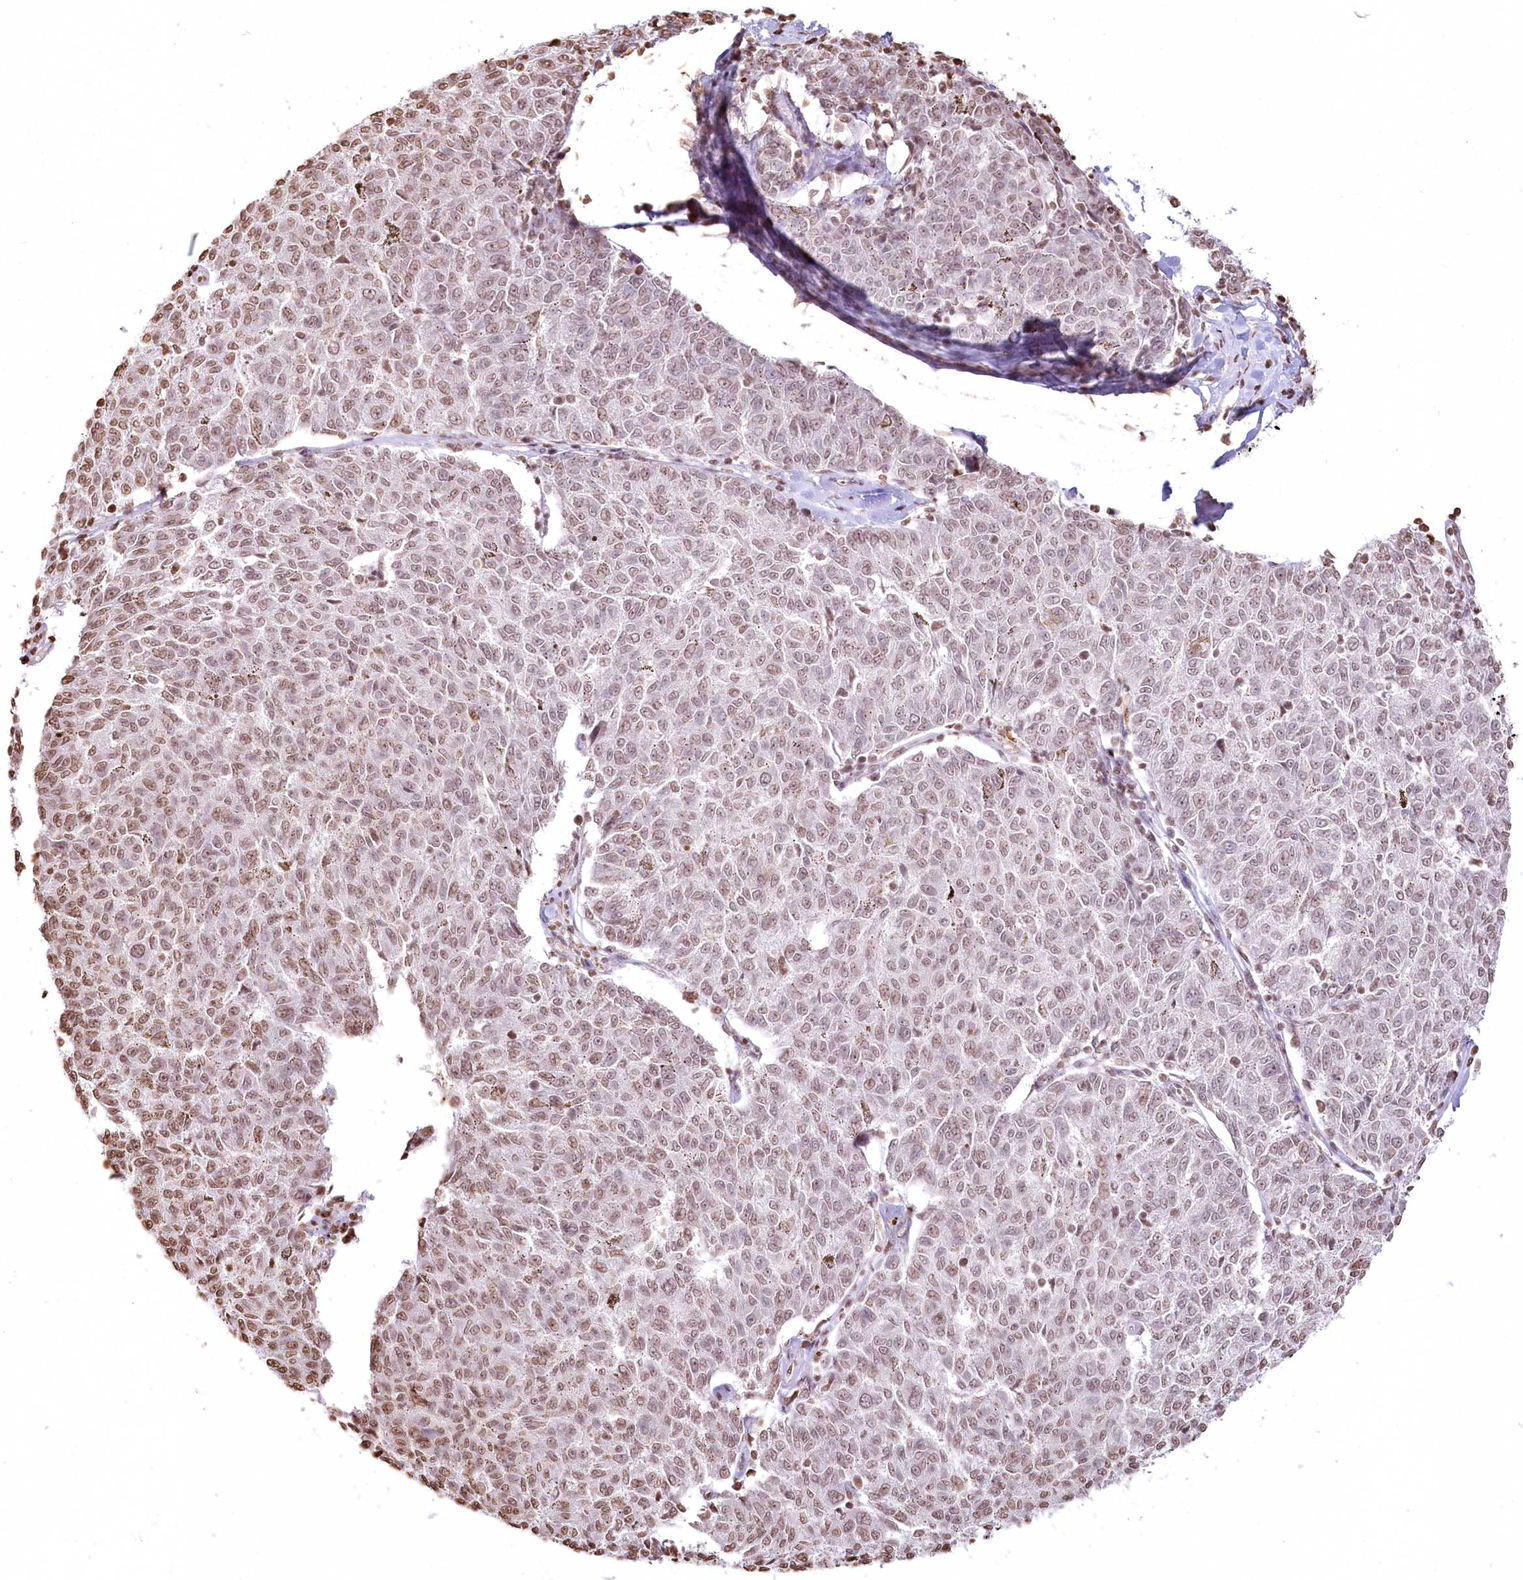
{"staining": {"intensity": "weak", "quantity": ">75%", "location": "nuclear"}, "tissue": "melanoma", "cell_type": "Tumor cells", "image_type": "cancer", "snomed": [{"axis": "morphology", "description": "Malignant melanoma, NOS"}, {"axis": "topography", "description": "Skin"}], "caption": "DAB (3,3'-diaminobenzidine) immunohistochemical staining of human malignant melanoma demonstrates weak nuclear protein positivity in about >75% of tumor cells.", "gene": "FAM13A", "patient": {"sex": "female", "age": 72}}